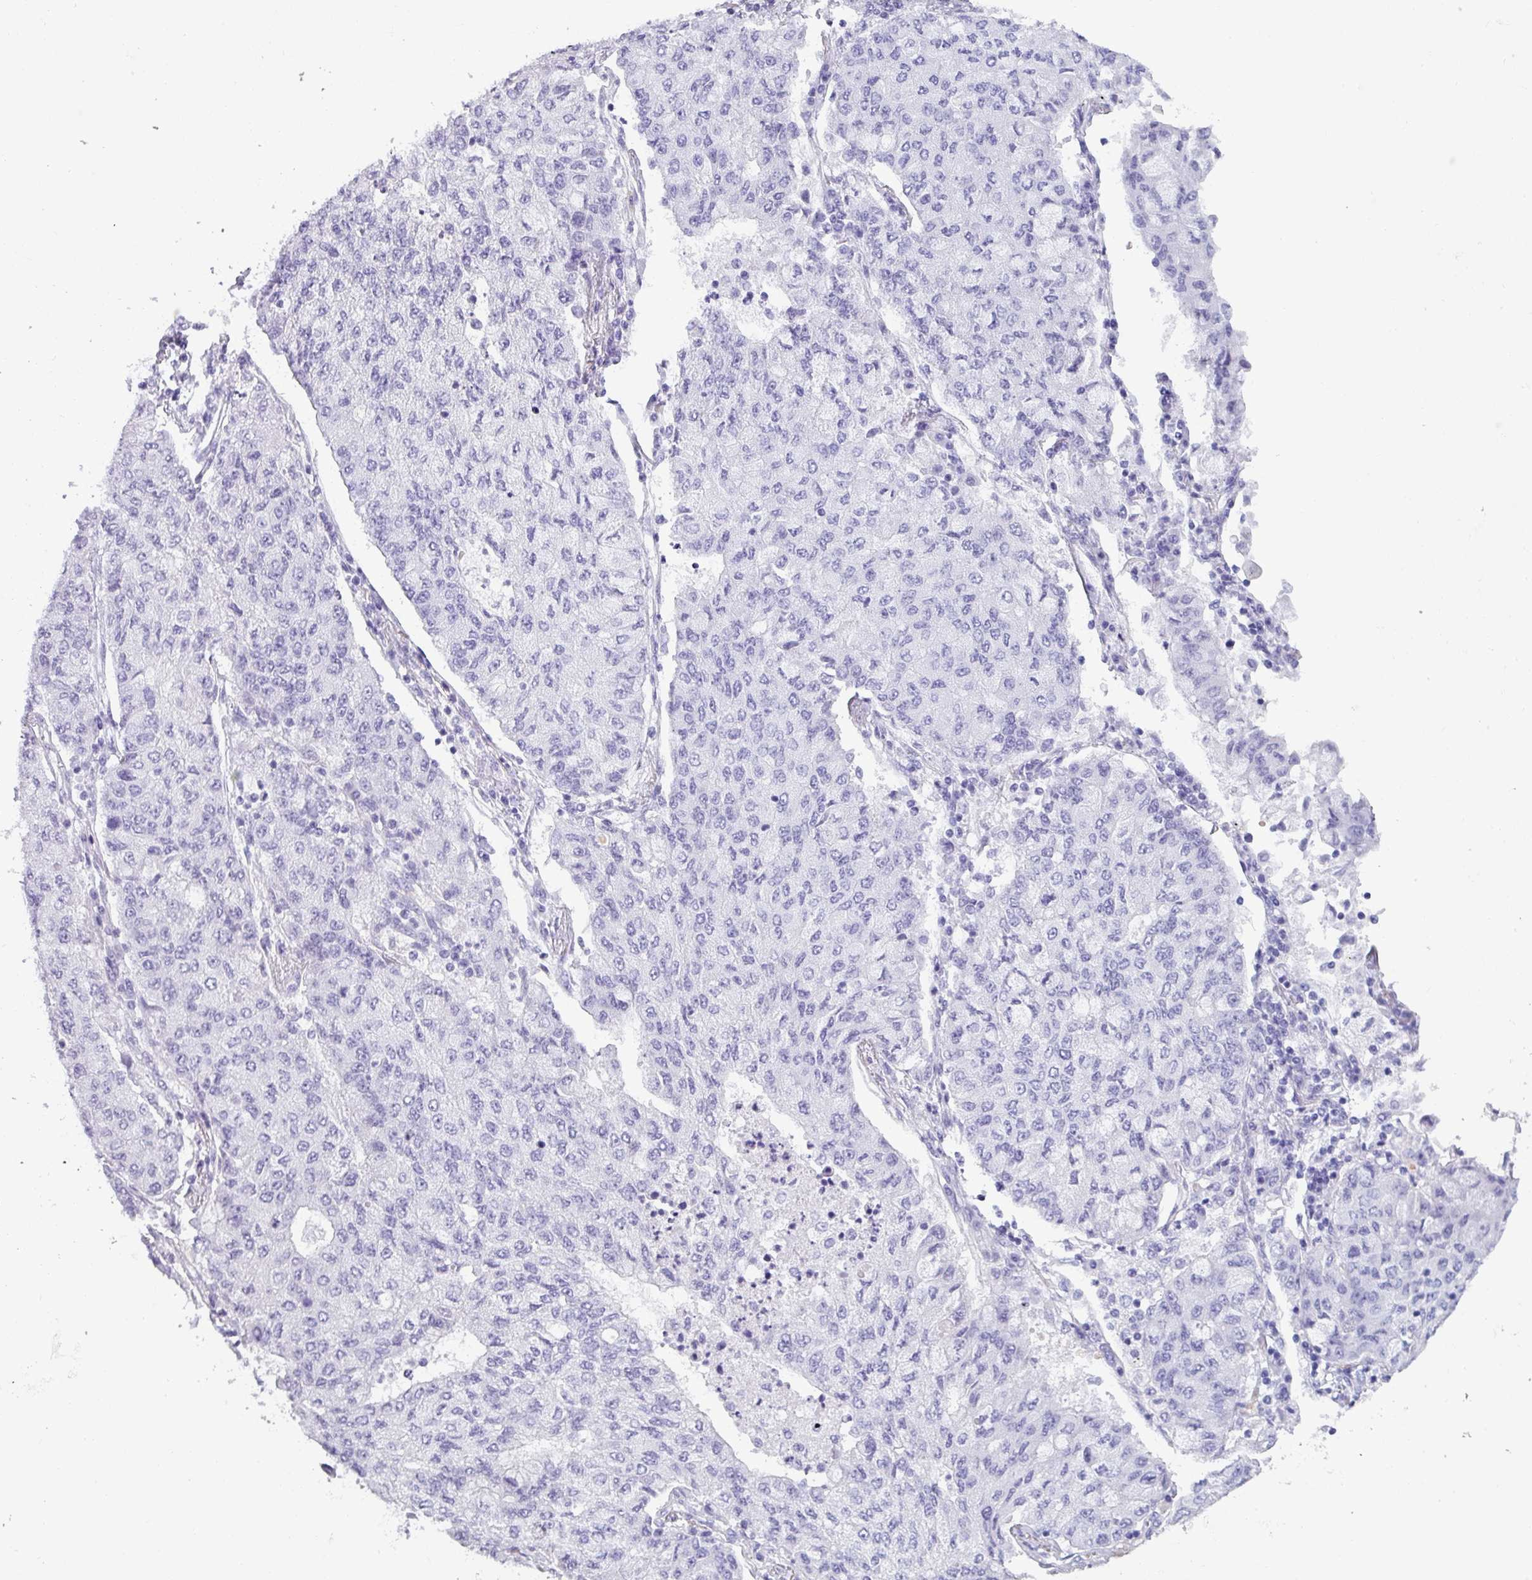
{"staining": {"intensity": "negative", "quantity": "none", "location": "none"}, "tissue": "lung cancer", "cell_type": "Tumor cells", "image_type": "cancer", "snomed": [{"axis": "morphology", "description": "Squamous cell carcinoma, NOS"}, {"axis": "topography", "description": "Lung"}], "caption": "Image shows no significant protein staining in tumor cells of lung cancer (squamous cell carcinoma).", "gene": "CRYBB2", "patient": {"sex": "male", "age": 74}}